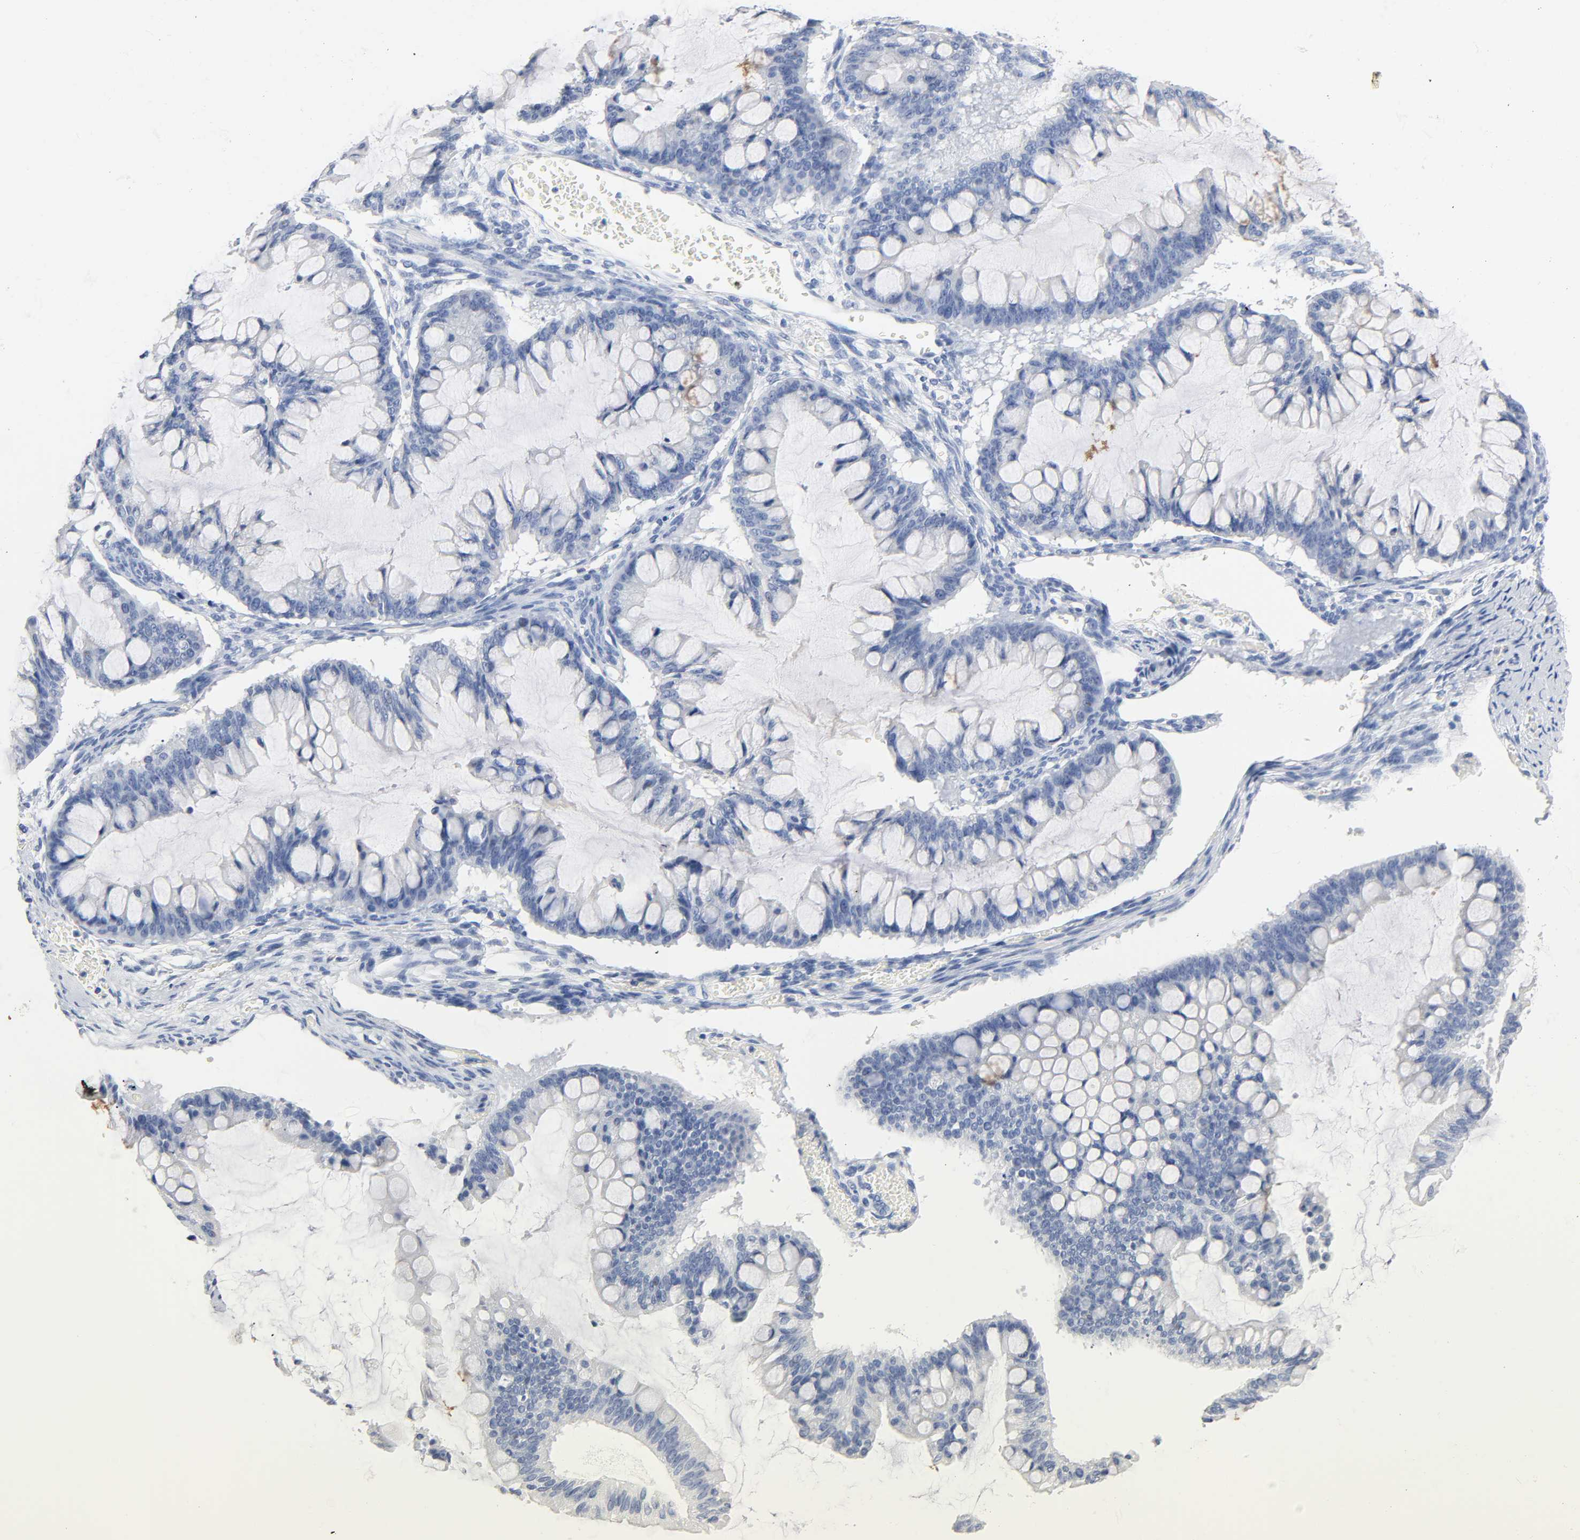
{"staining": {"intensity": "negative", "quantity": "none", "location": "none"}, "tissue": "ovarian cancer", "cell_type": "Tumor cells", "image_type": "cancer", "snomed": [{"axis": "morphology", "description": "Cystadenocarcinoma, mucinous, NOS"}, {"axis": "topography", "description": "Ovary"}], "caption": "Mucinous cystadenocarcinoma (ovarian) stained for a protein using immunohistochemistry (IHC) displays no expression tumor cells.", "gene": "ACP3", "patient": {"sex": "female", "age": 73}}